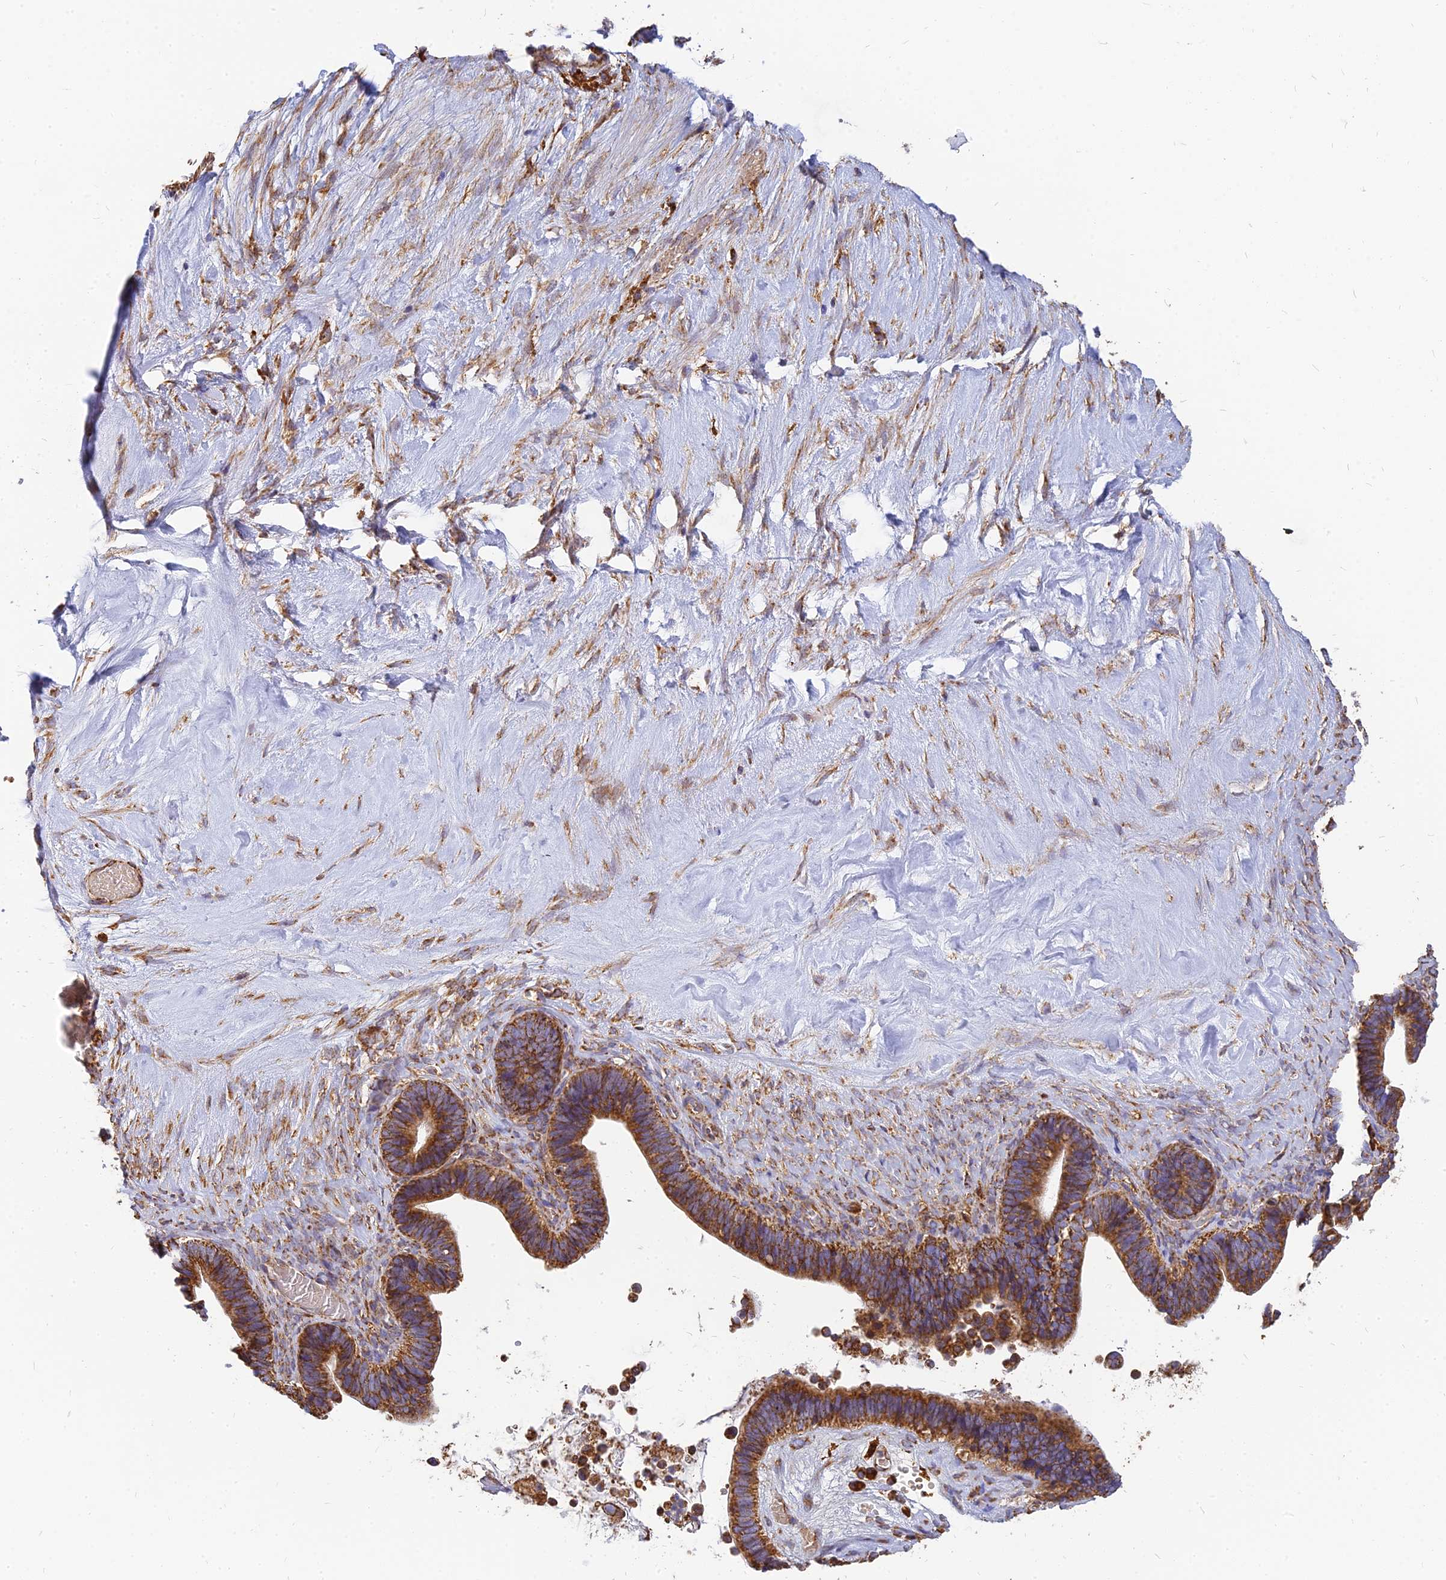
{"staining": {"intensity": "strong", "quantity": ">75%", "location": "cytoplasmic/membranous"}, "tissue": "ovarian cancer", "cell_type": "Tumor cells", "image_type": "cancer", "snomed": [{"axis": "morphology", "description": "Cystadenocarcinoma, serous, NOS"}, {"axis": "topography", "description": "Ovary"}], "caption": "Immunohistochemical staining of human serous cystadenocarcinoma (ovarian) exhibits high levels of strong cytoplasmic/membranous positivity in approximately >75% of tumor cells.", "gene": "THUMPD2", "patient": {"sex": "female", "age": 56}}